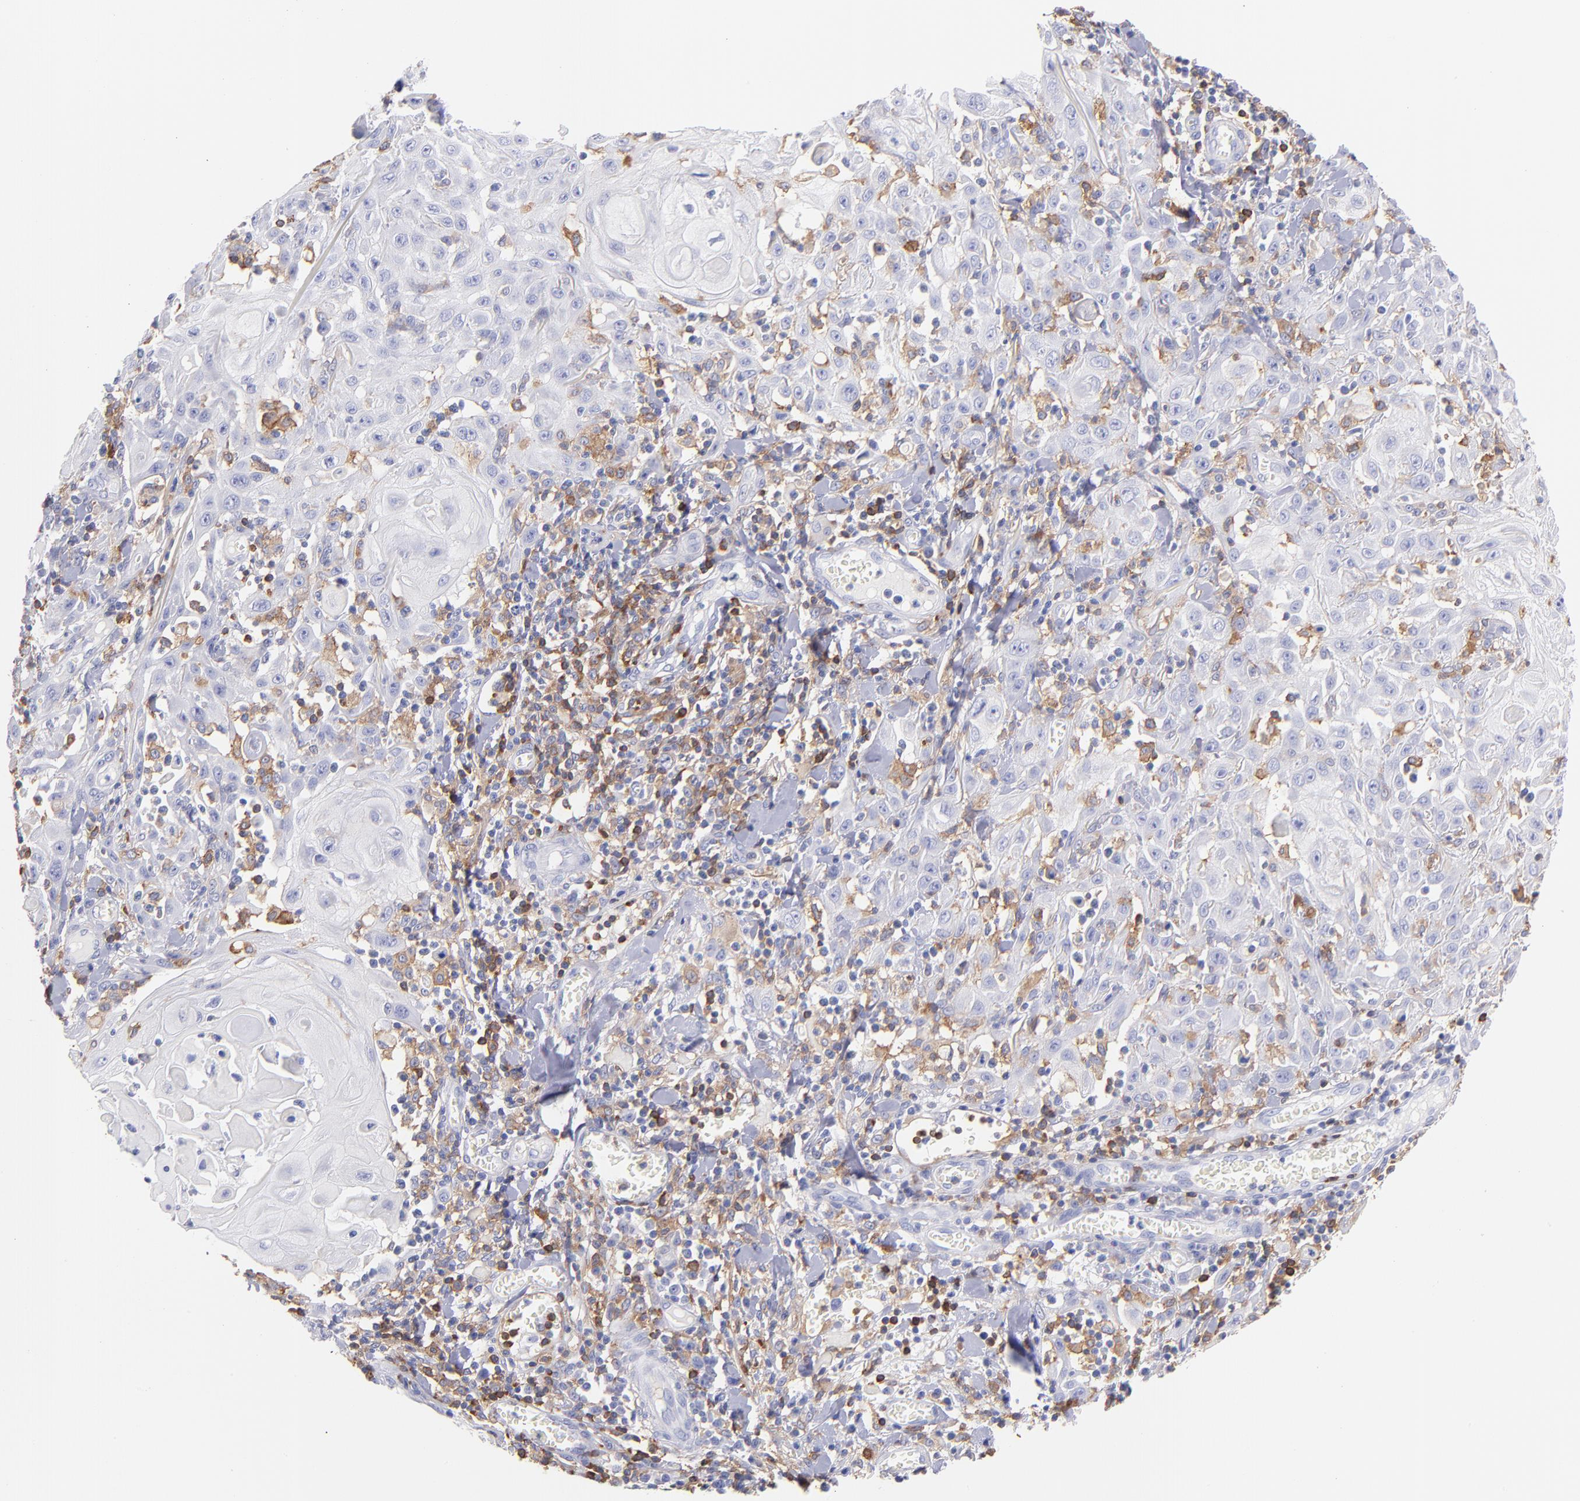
{"staining": {"intensity": "weak", "quantity": "25%-75%", "location": "cytoplasmic/membranous"}, "tissue": "skin cancer", "cell_type": "Tumor cells", "image_type": "cancer", "snomed": [{"axis": "morphology", "description": "Squamous cell carcinoma, NOS"}, {"axis": "topography", "description": "Skin"}], "caption": "IHC photomicrograph of human skin cancer (squamous cell carcinoma) stained for a protein (brown), which exhibits low levels of weak cytoplasmic/membranous expression in approximately 25%-75% of tumor cells.", "gene": "PRKCA", "patient": {"sex": "male", "age": 24}}